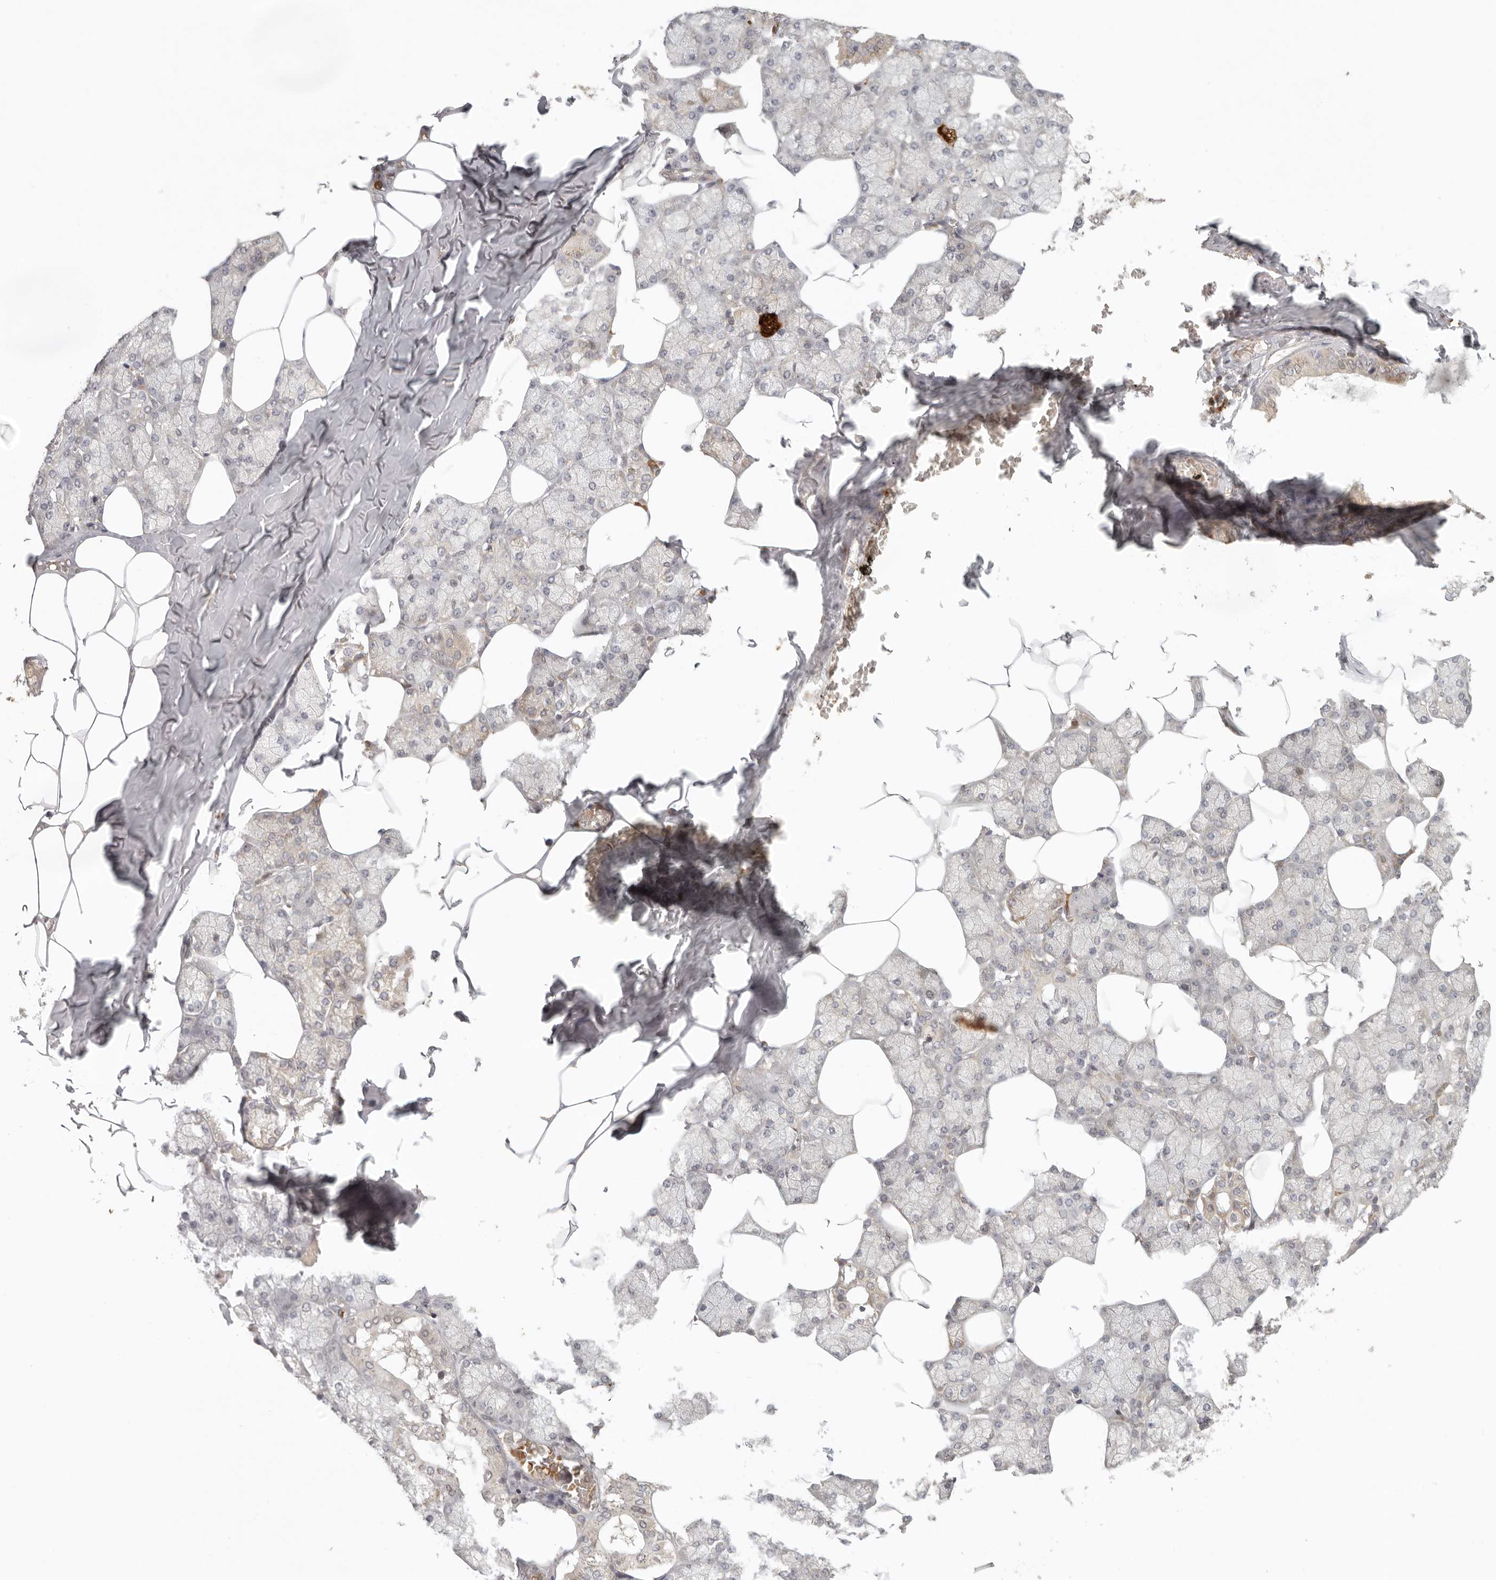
{"staining": {"intensity": "moderate", "quantity": "25%-75%", "location": "cytoplasmic/membranous,nuclear"}, "tissue": "salivary gland", "cell_type": "Glandular cells", "image_type": "normal", "snomed": [{"axis": "morphology", "description": "Normal tissue, NOS"}, {"axis": "topography", "description": "Salivary gland"}], "caption": "A medium amount of moderate cytoplasmic/membranous,nuclear positivity is appreciated in about 25%-75% of glandular cells in benign salivary gland.", "gene": "AHDC1", "patient": {"sex": "male", "age": 62}}